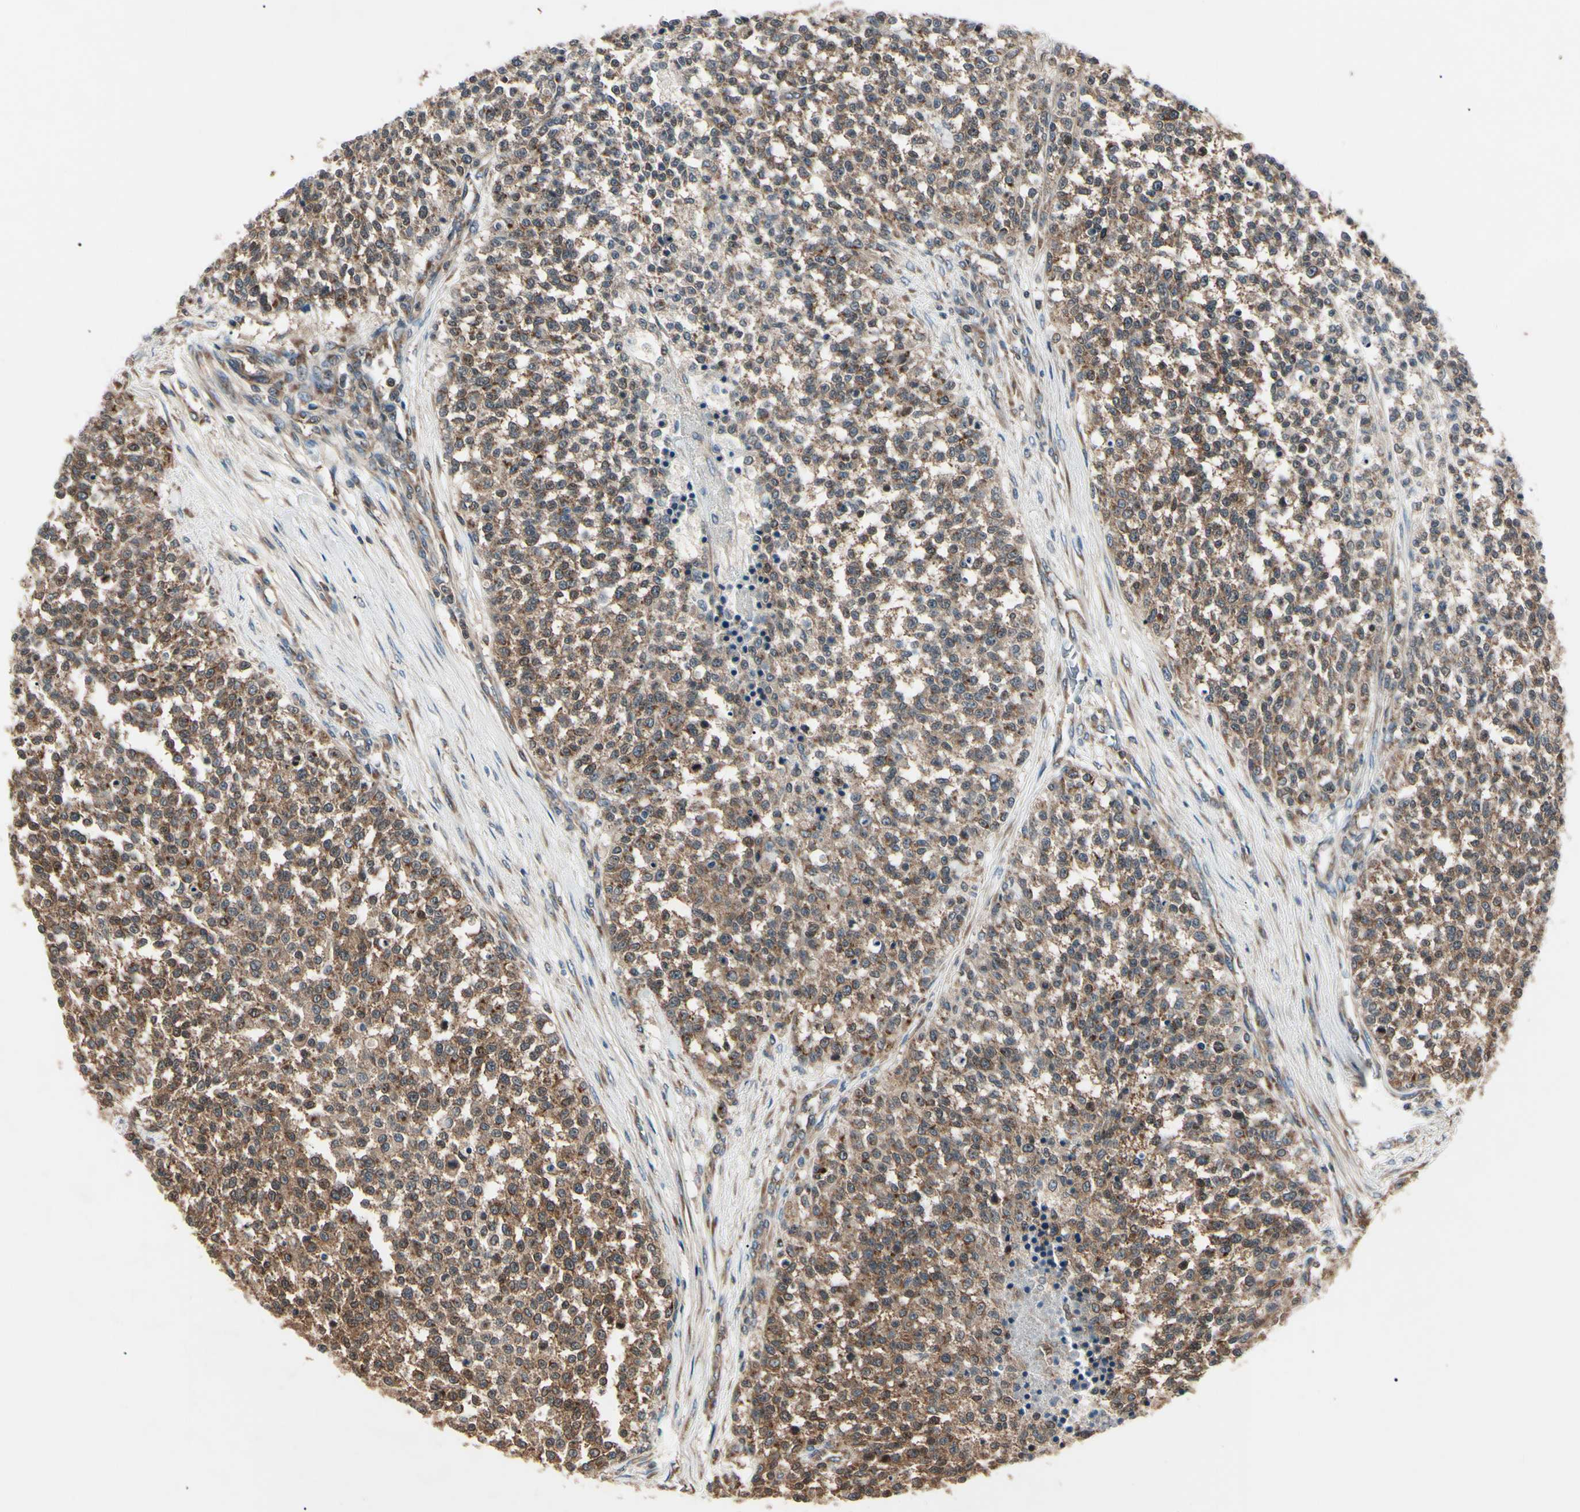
{"staining": {"intensity": "moderate", "quantity": ">75%", "location": "cytoplasmic/membranous"}, "tissue": "testis cancer", "cell_type": "Tumor cells", "image_type": "cancer", "snomed": [{"axis": "morphology", "description": "Seminoma, NOS"}, {"axis": "topography", "description": "Testis"}], "caption": "Protein staining by IHC demonstrates moderate cytoplasmic/membranous expression in approximately >75% of tumor cells in testis cancer (seminoma). Using DAB (brown) and hematoxylin (blue) stains, captured at high magnification using brightfield microscopy.", "gene": "MAPRE1", "patient": {"sex": "male", "age": 59}}